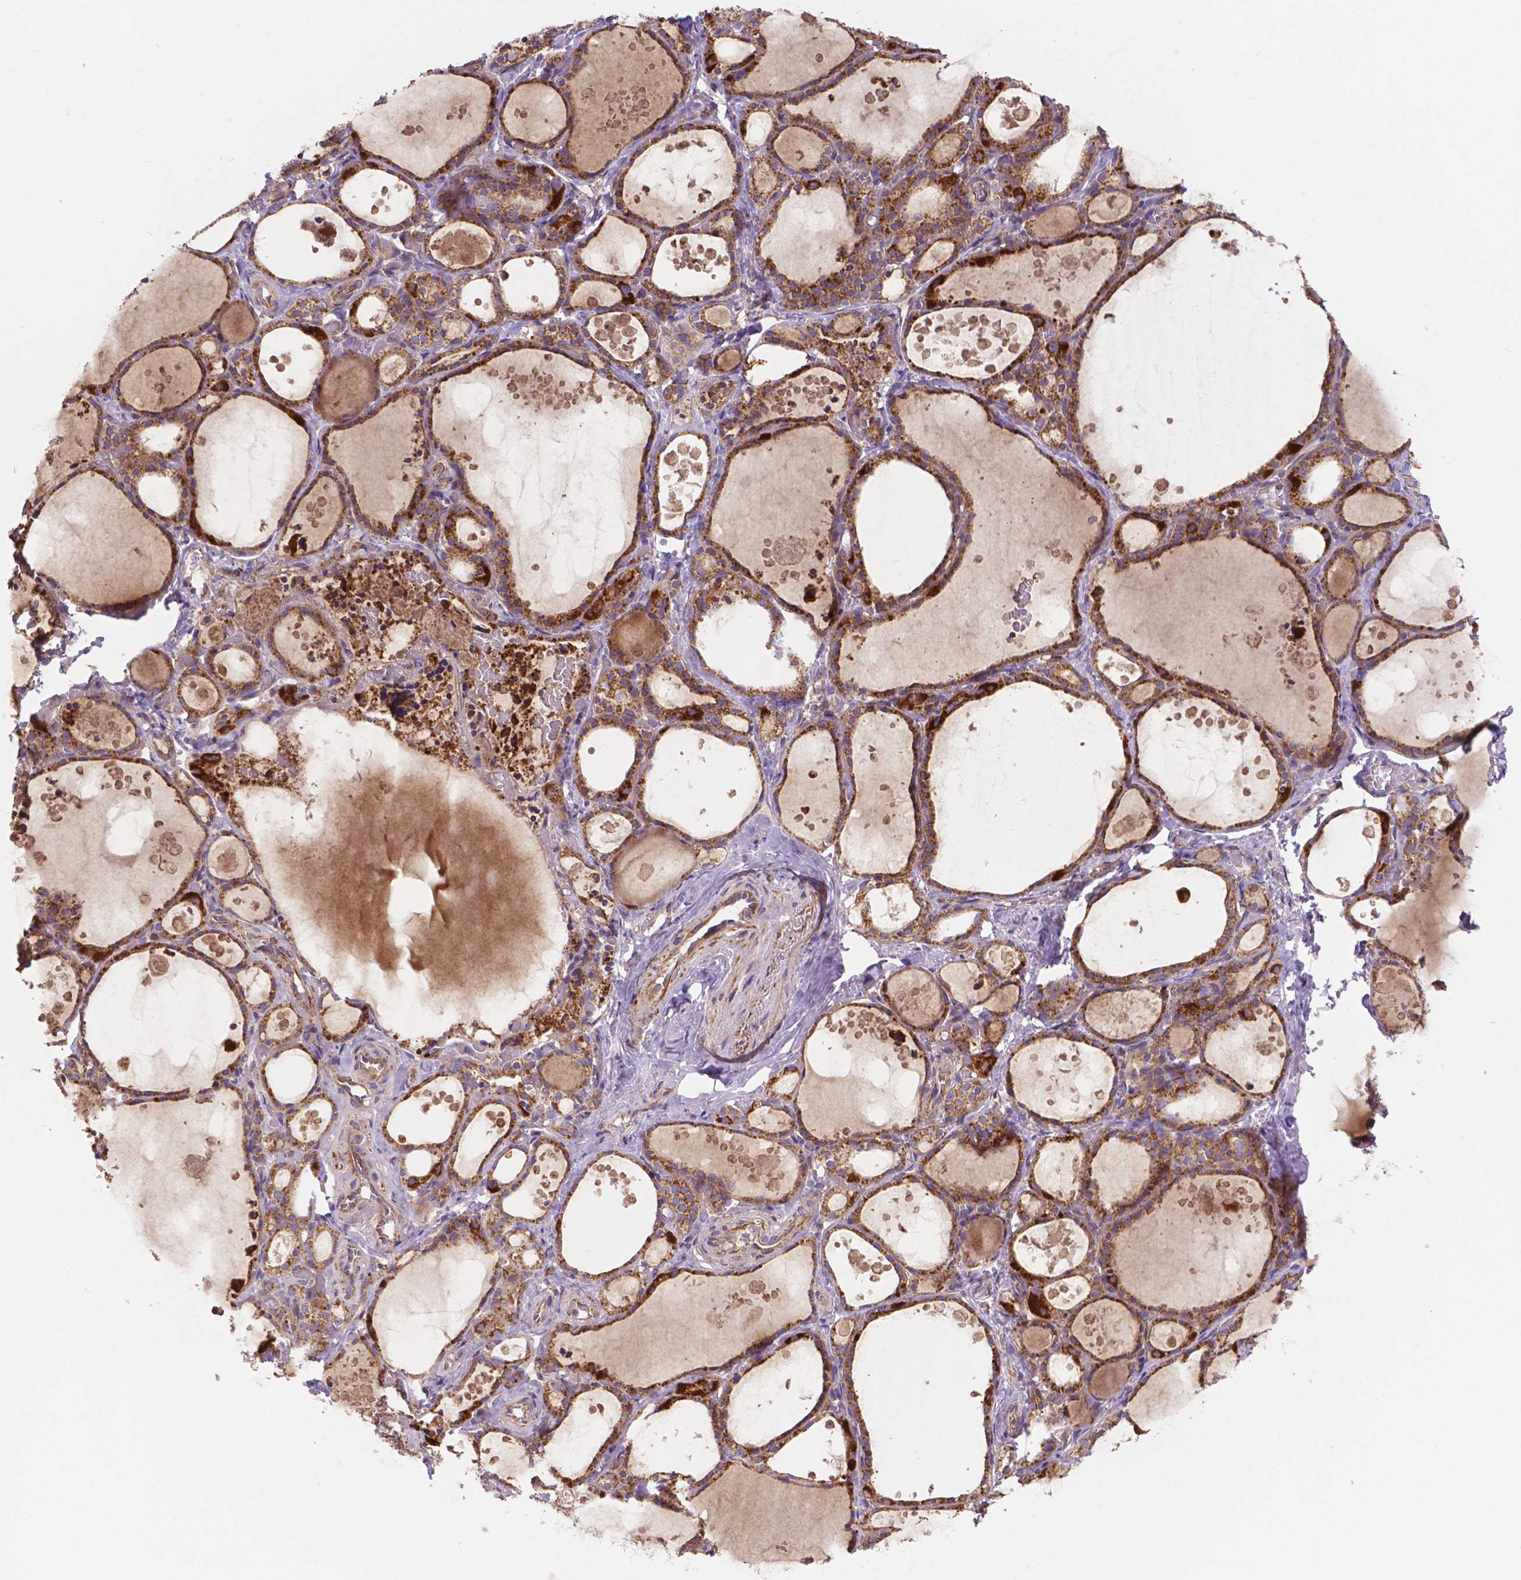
{"staining": {"intensity": "moderate", "quantity": ">75%", "location": "cytoplasmic/membranous"}, "tissue": "thyroid gland", "cell_type": "Glandular cells", "image_type": "normal", "snomed": [{"axis": "morphology", "description": "Normal tissue, NOS"}, {"axis": "topography", "description": "Thyroid gland"}], "caption": "Moderate cytoplasmic/membranous expression is seen in about >75% of glandular cells in normal thyroid gland.", "gene": "AK3", "patient": {"sex": "male", "age": 68}}